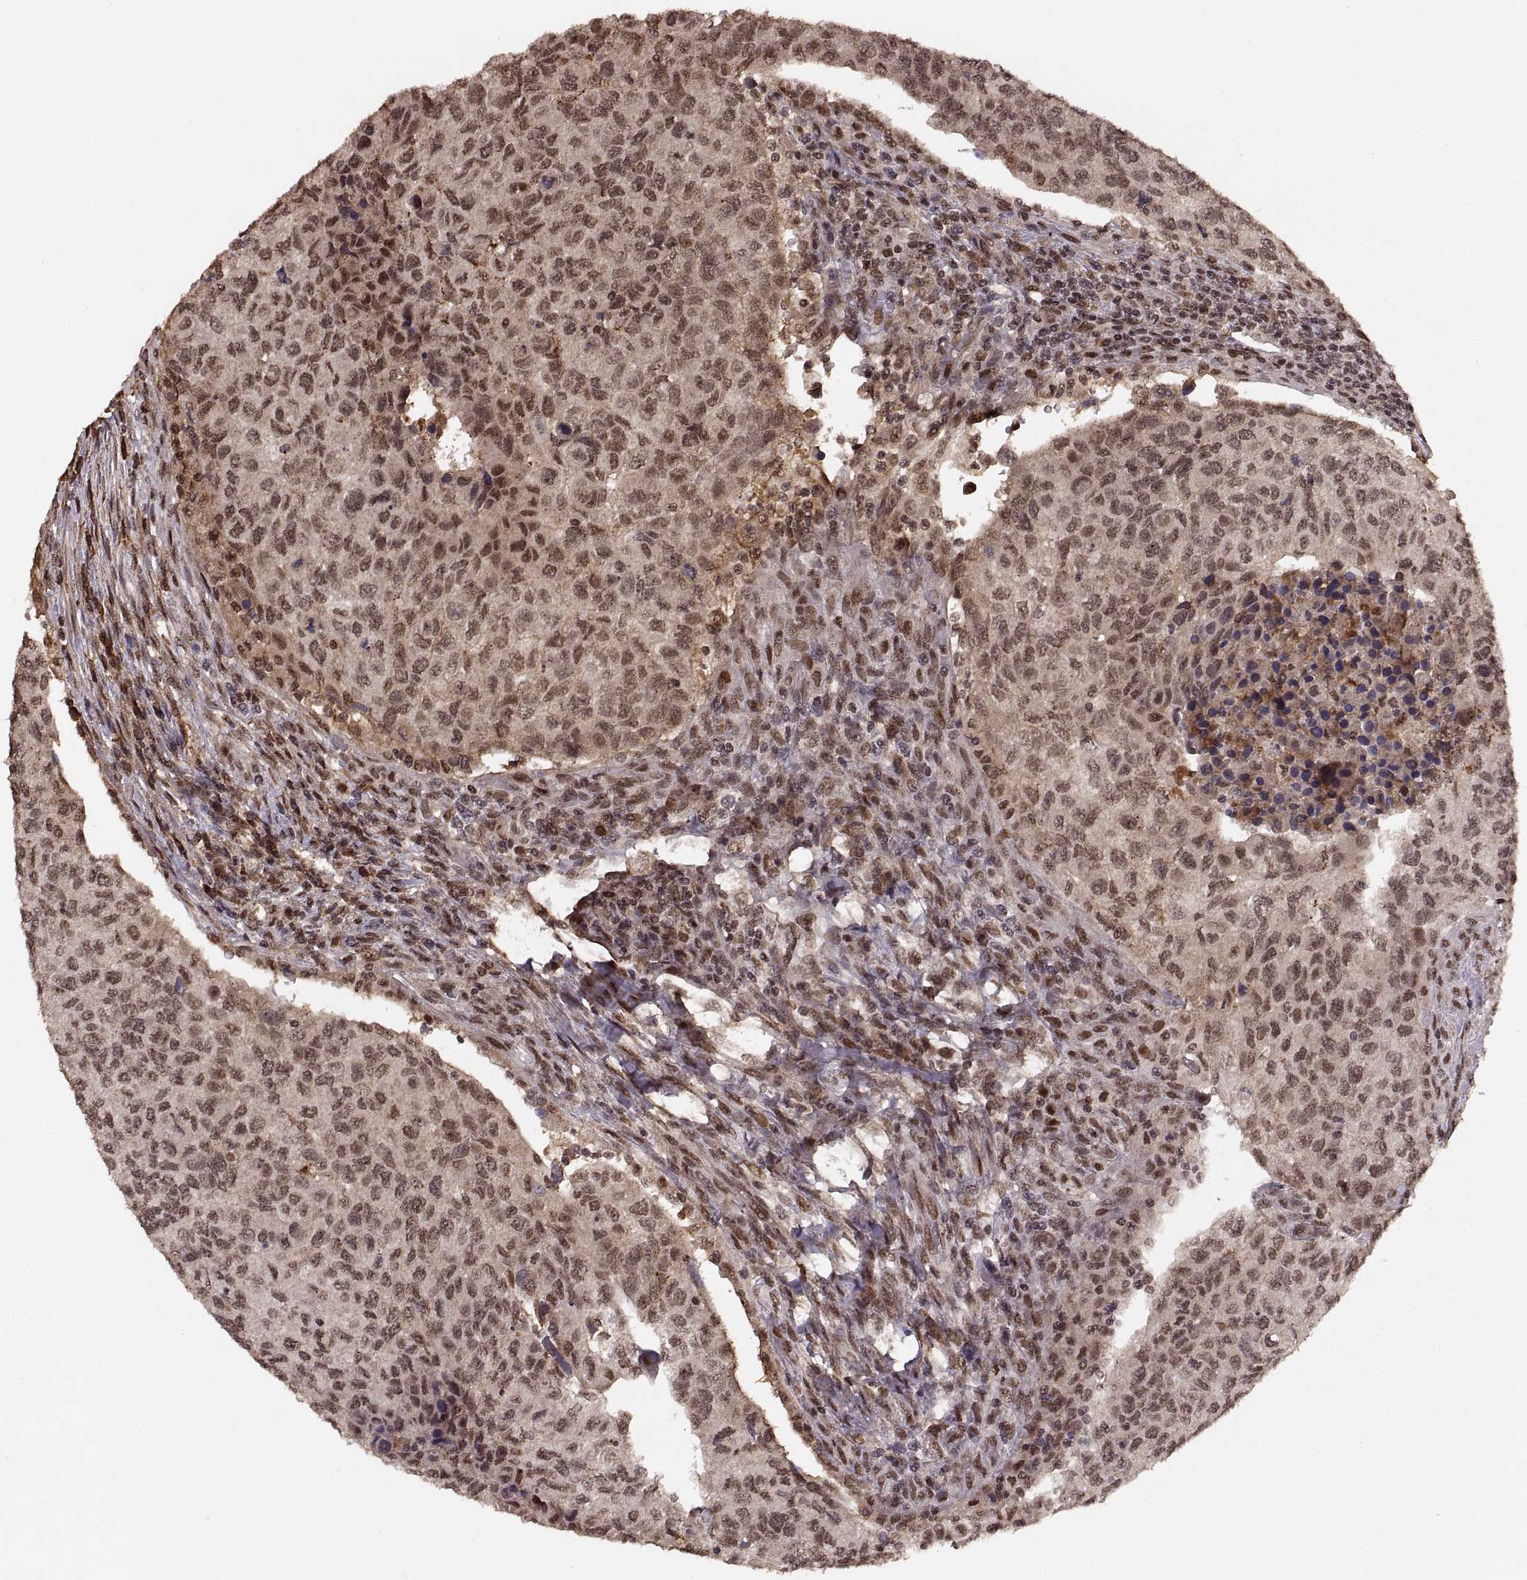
{"staining": {"intensity": "weak", "quantity": "25%-75%", "location": "nuclear"}, "tissue": "urothelial cancer", "cell_type": "Tumor cells", "image_type": "cancer", "snomed": [{"axis": "morphology", "description": "Urothelial carcinoma, High grade"}, {"axis": "topography", "description": "Urinary bladder"}], "caption": "This is an image of IHC staining of urothelial carcinoma (high-grade), which shows weak expression in the nuclear of tumor cells.", "gene": "RFT1", "patient": {"sex": "female", "age": 78}}